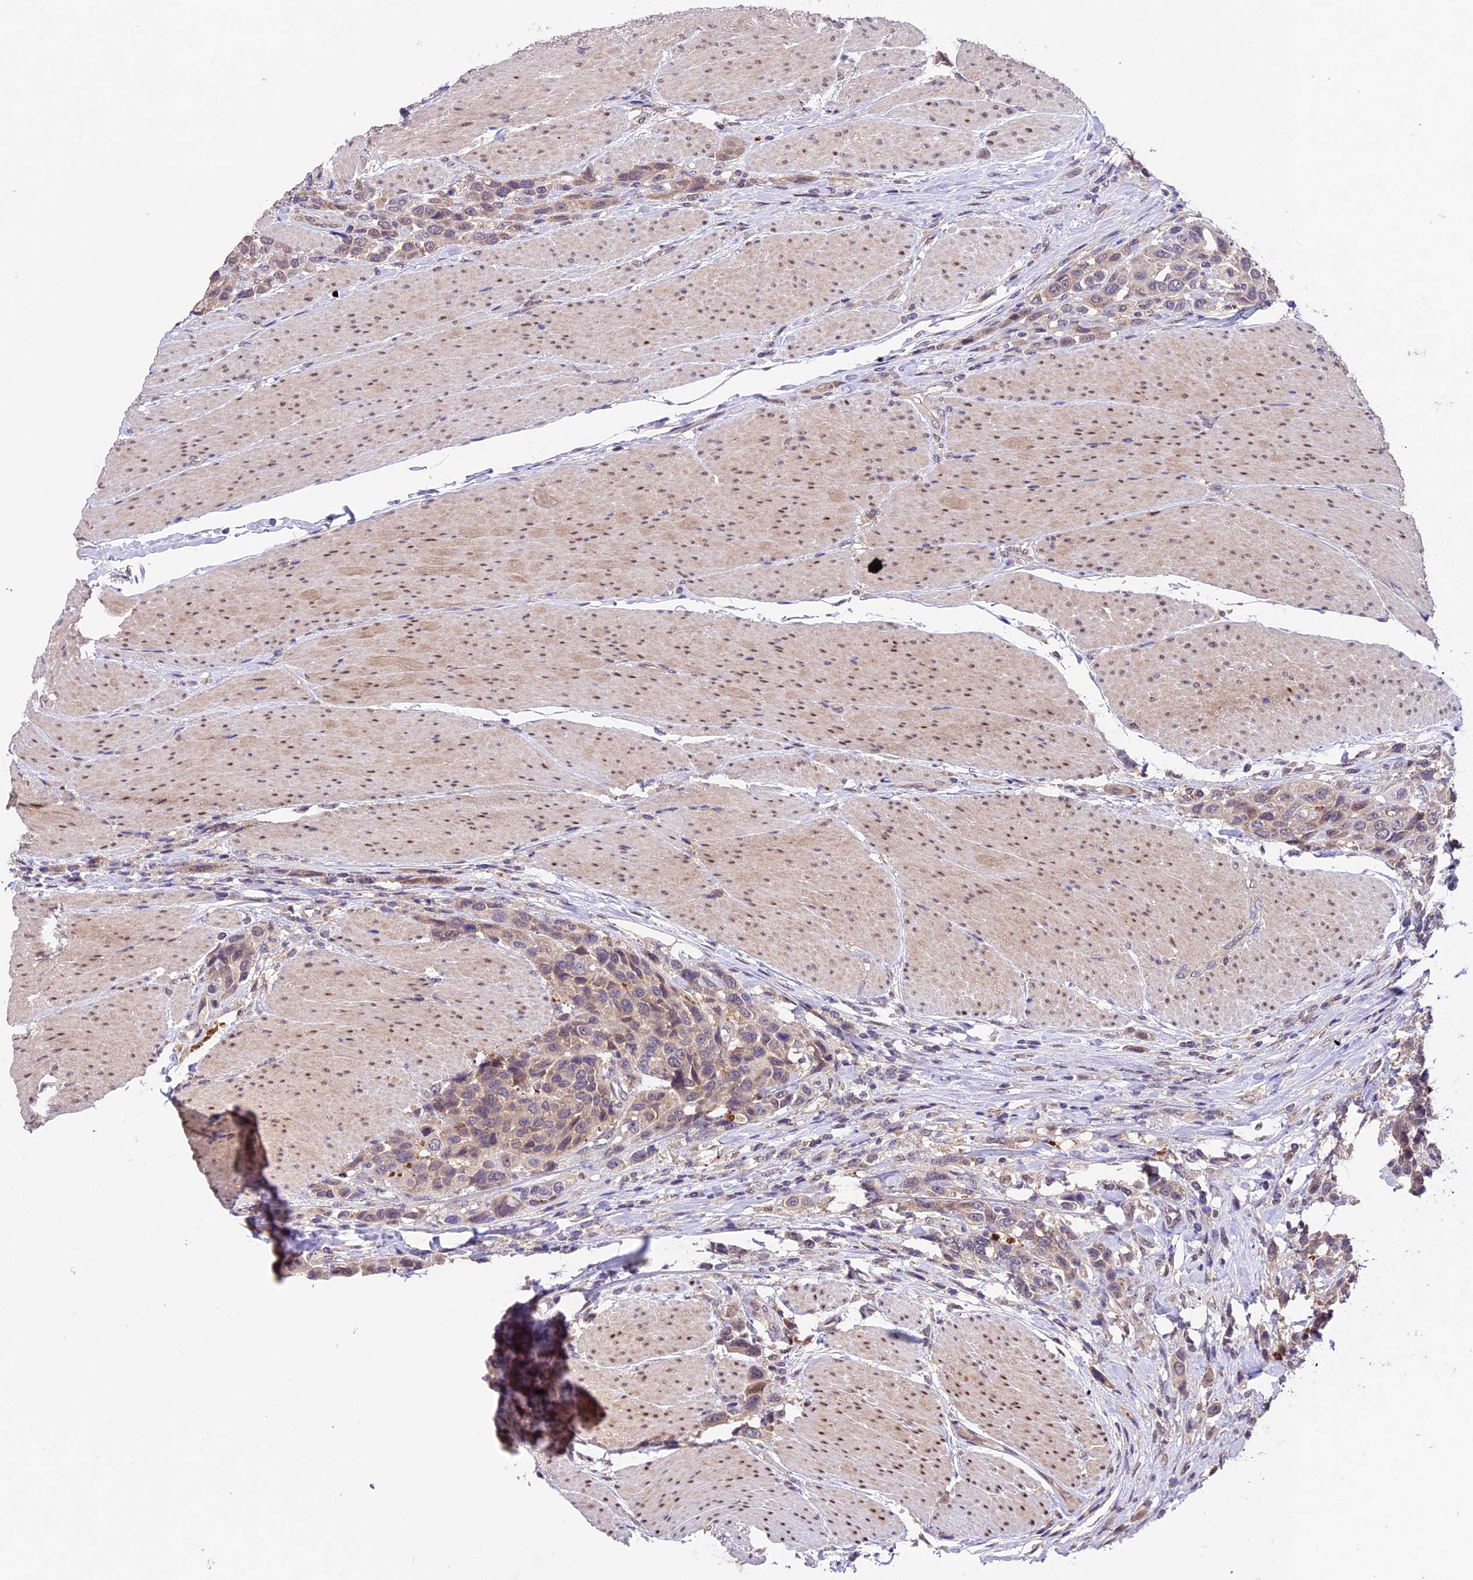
{"staining": {"intensity": "weak", "quantity": "25%-75%", "location": "cytoplasmic/membranous"}, "tissue": "urothelial cancer", "cell_type": "Tumor cells", "image_type": "cancer", "snomed": [{"axis": "morphology", "description": "Urothelial carcinoma, High grade"}, {"axis": "topography", "description": "Urinary bladder"}], "caption": "Protein analysis of high-grade urothelial carcinoma tissue exhibits weak cytoplasmic/membranous positivity in about 25%-75% of tumor cells.", "gene": "SBNO2", "patient": {"sex": "male", "age": 50}}